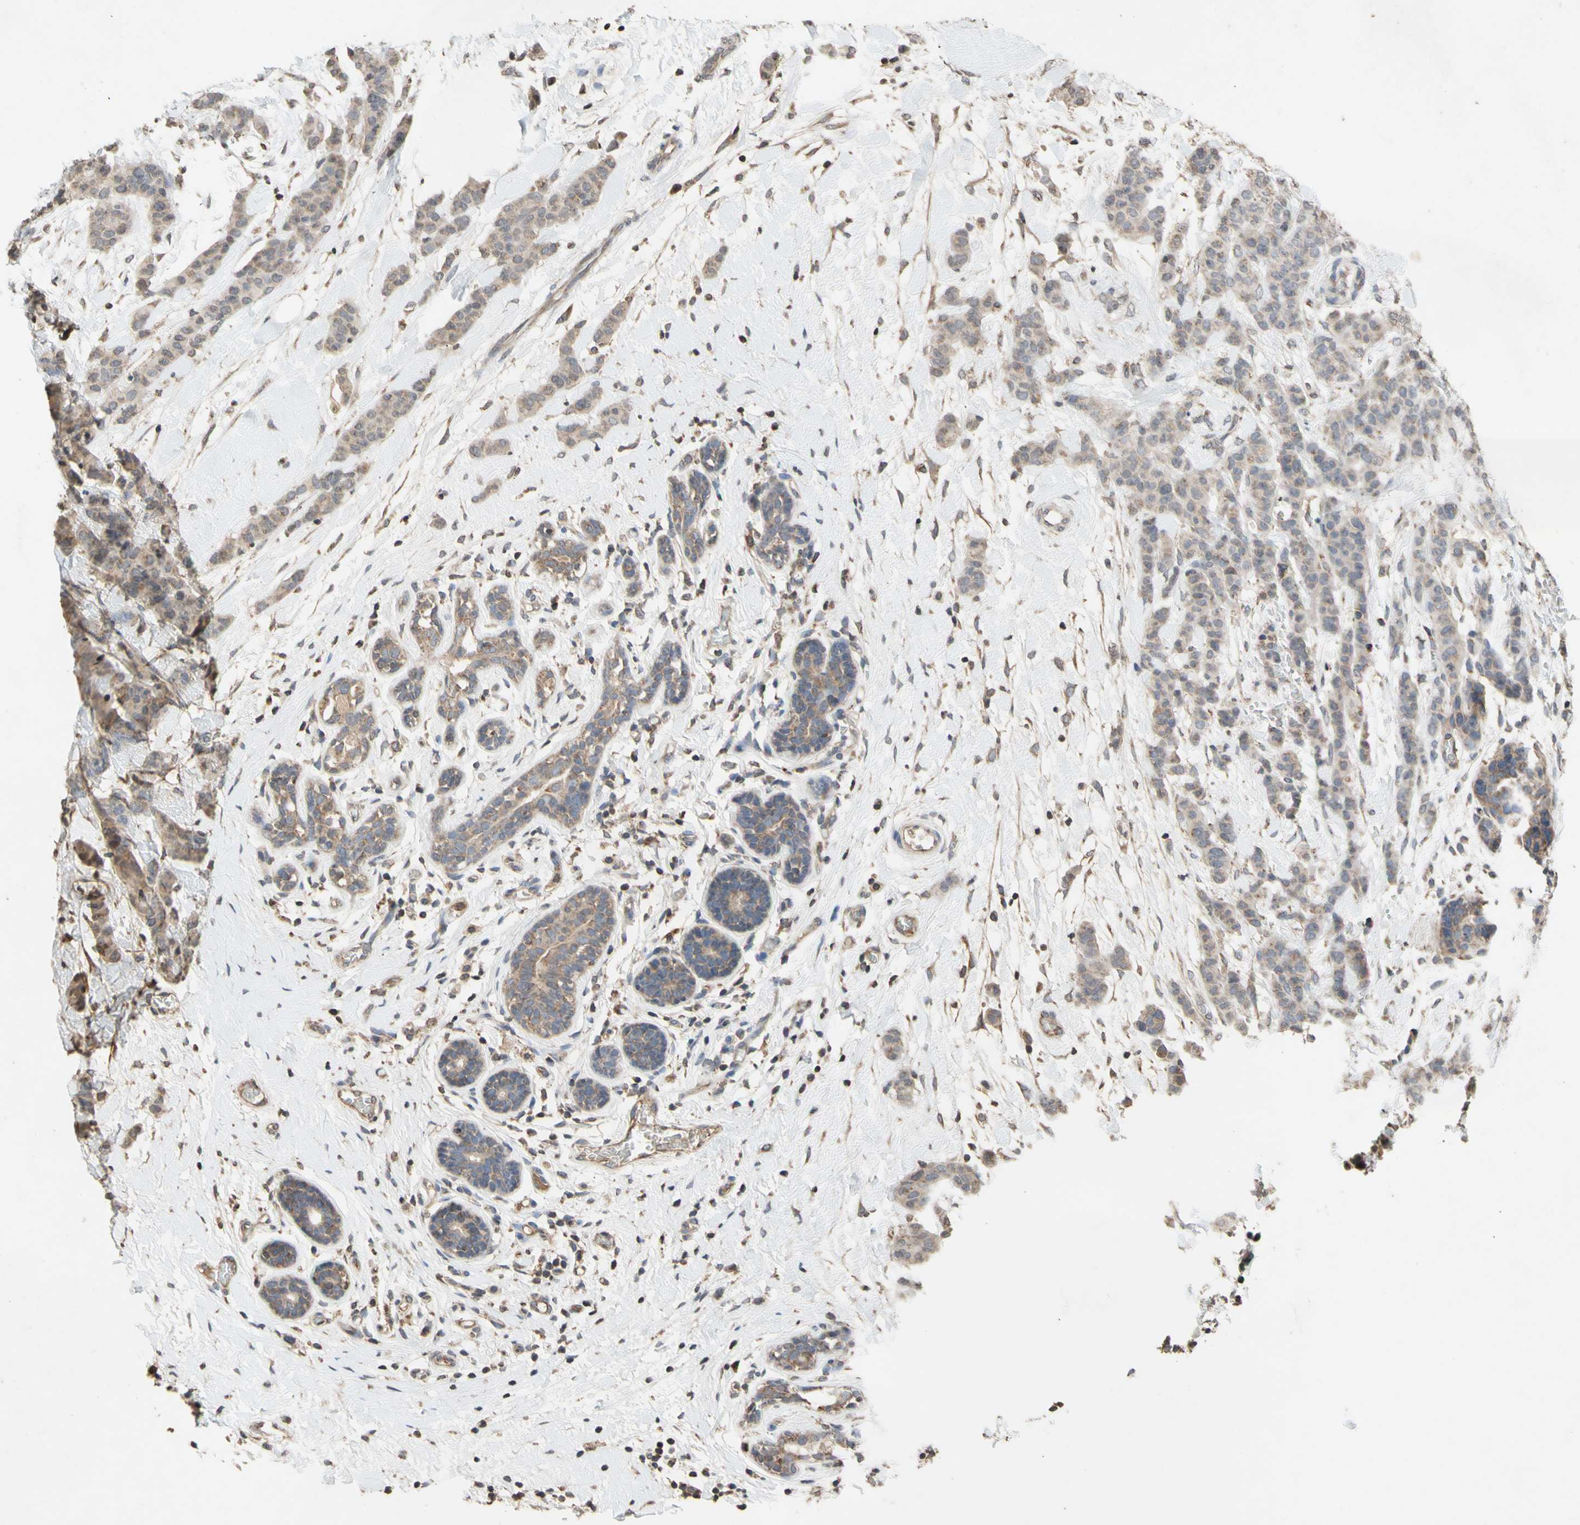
{"staining": {"intensity": "weak", "quantity": "25%-75%", "location": "cytoplasmic/membranous"}, "tissue": "breast cancer", "cell_type": "Tumor cells", "image_type": "cancer", "snomed": [{"axis": "morphology", "description": "Normal tissue, NOS"}, {"axis": "morphology", "description": "Duct carcinoma"}, {"axis": "topography", "description": "Breast"}], "caption": "IHC micrograph of human invasive ductal carcinoma (breast) stained for a protein (brown), which demonstrates low levels of weak cytoplasmic/membranous expression in about 25%-75% of tumor cells.", "gene": "NECTIN3", "patient": {"sex": "female", "age": 40}}